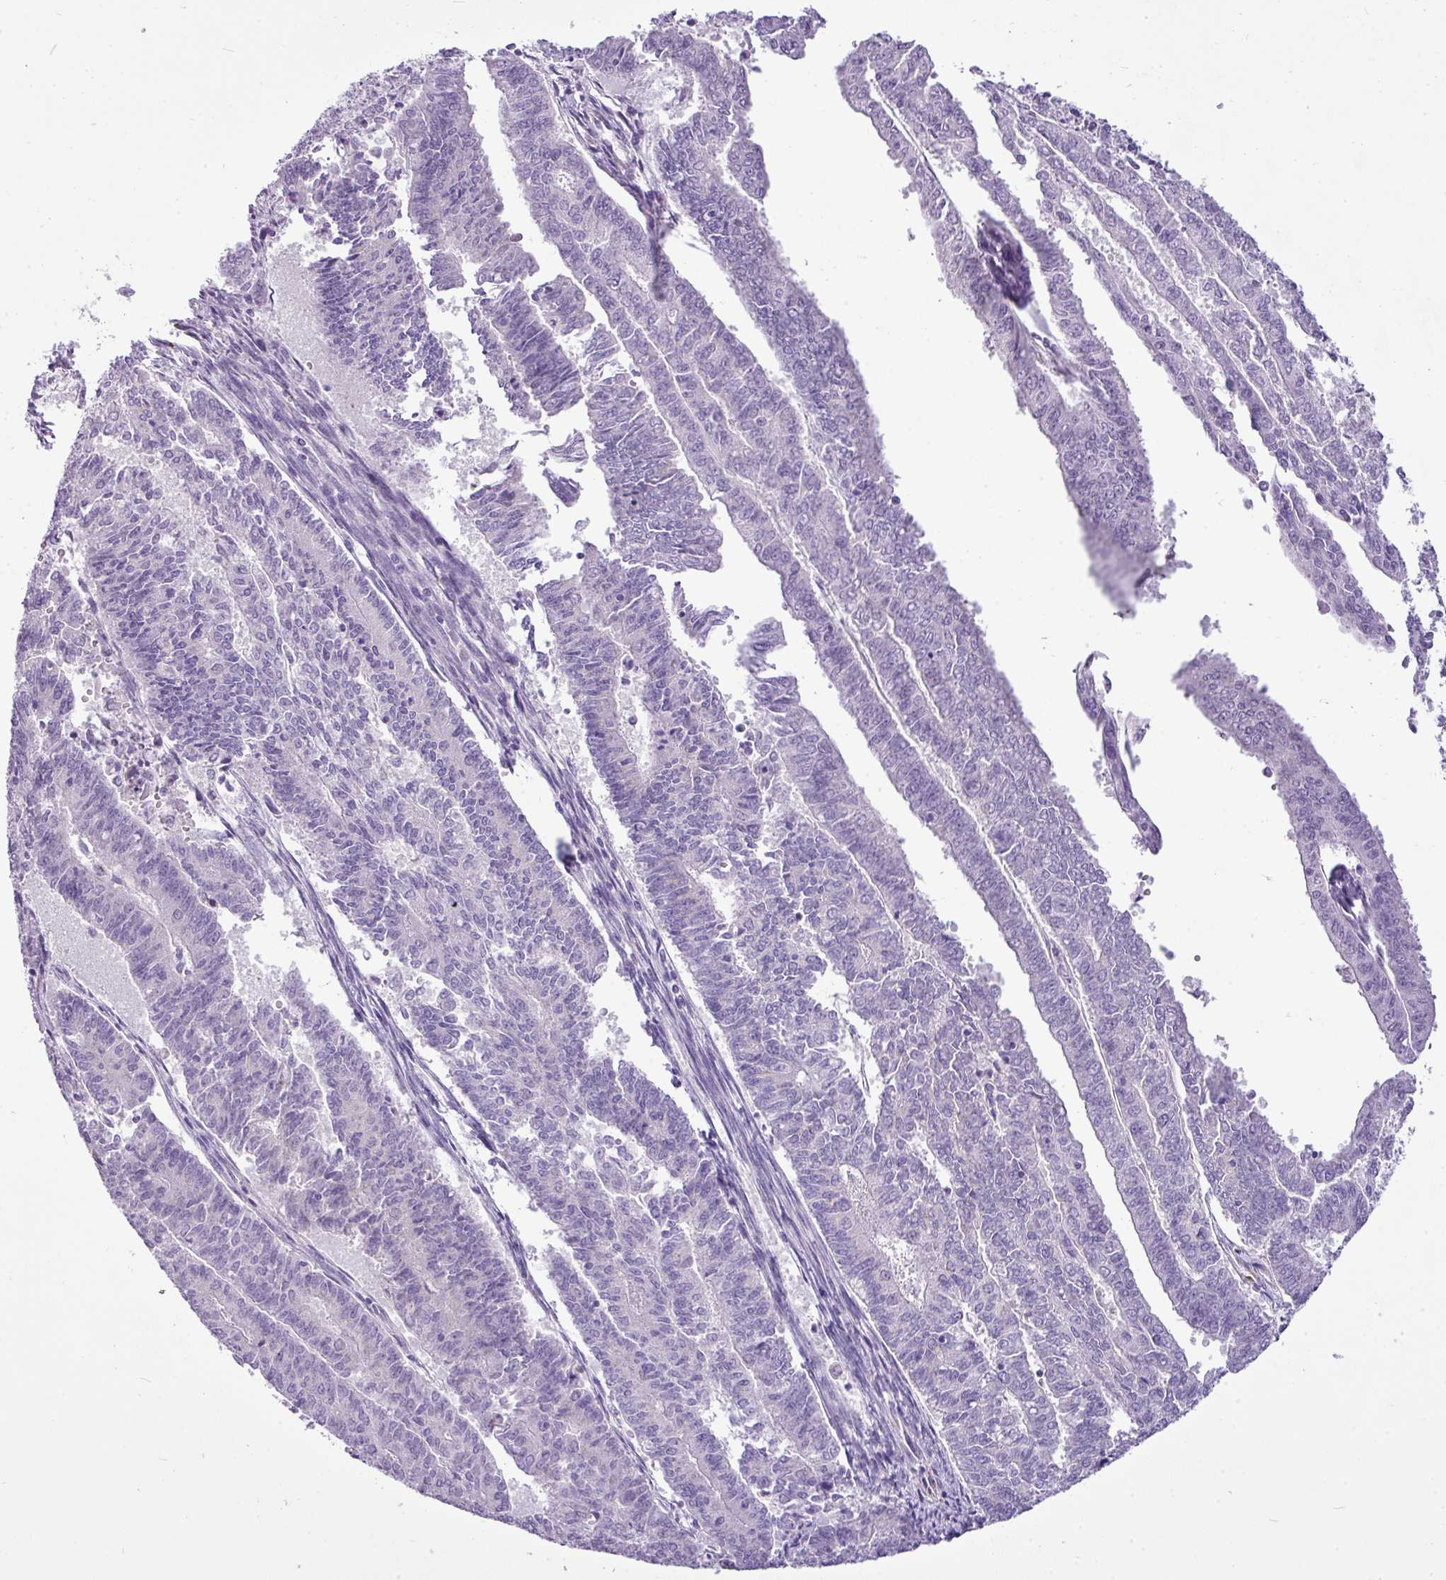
{"staining": {"intensity": "negative", "quantity": "none", "location": "none"}, "tissue": "endometrial cancer", "cell_type": "Tumor cells", "image_type": "cancer", "snomed": [{"axis": "morphology", "description": "Adenocarcinoma, NOS"}, {"axis": "topography", "description": "Endometrium"}], "caption": "Immunohistochemistry (IHC) of human endometrial adenocarcinoma displays no expression in tumor cells. Brightfield microscopy of immunohistochemistry stained with DAB (brown) and hematoxylin (blue), captured at high magnification.", "gene": "FAM43A", "patient": {"sex": "female", "age": 59}}